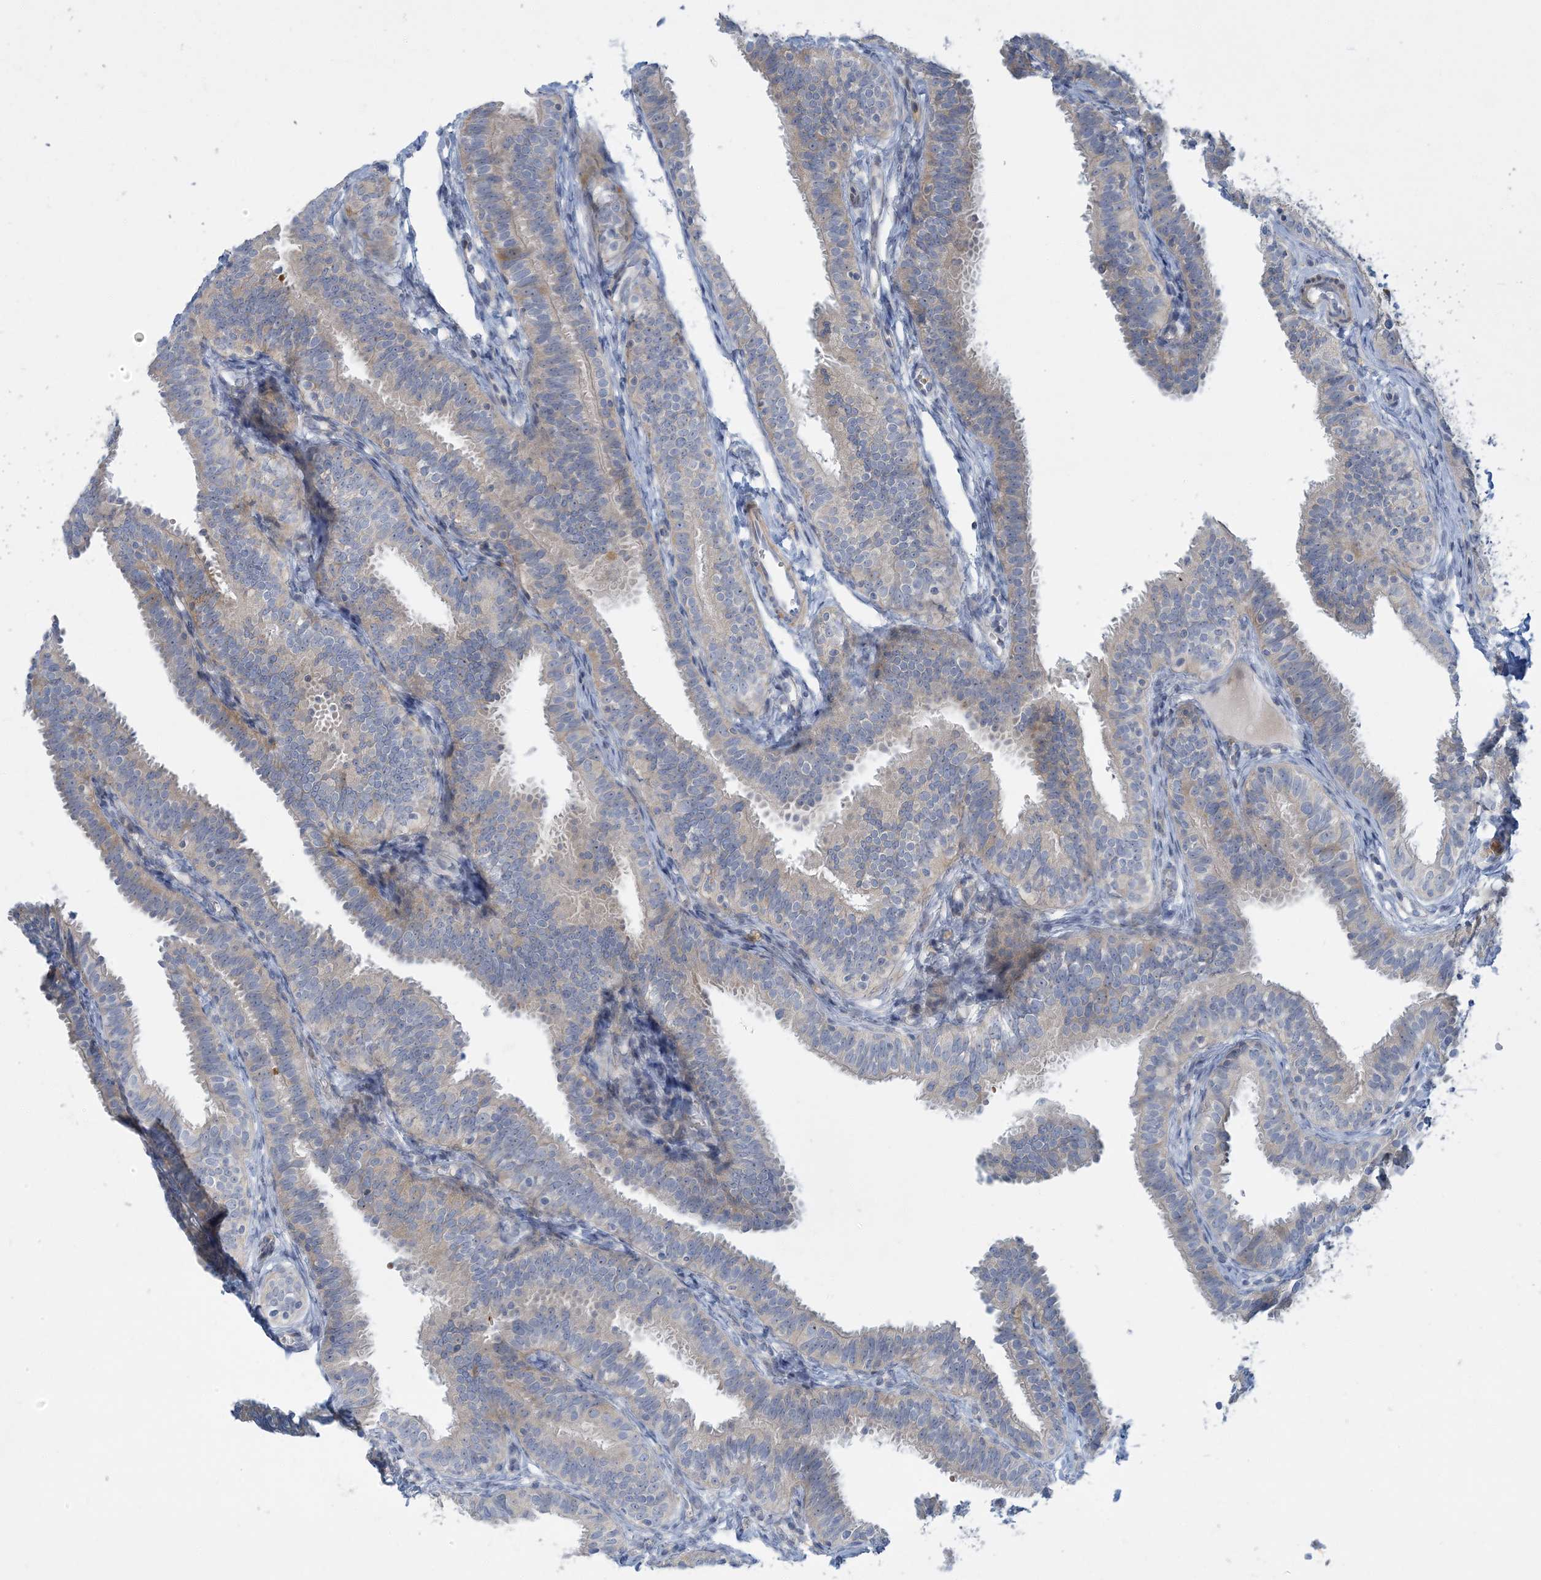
{"staining": {"intensity": "strong", "quantity": "<25%", "location": "cytoplasmic/membranous"}, "tissue": "fallopian tube", "cell_type": "Glandular cells", "image_type": "normal", "snomed": [{"axis": "morphology", "description": "Normal tissue, NOS"}, {"axis": "topography", "description": "Fallopian tube"}], "caption": "This histopathology image reveals immunohistochemistry staining of unremarkable human fallopian tube, with medium strong cytoplasmic/membranous positivity in approximately <25% of glandular cells.", "gene": "LTN1", "patient": {"sex": "female", "age": 35}}